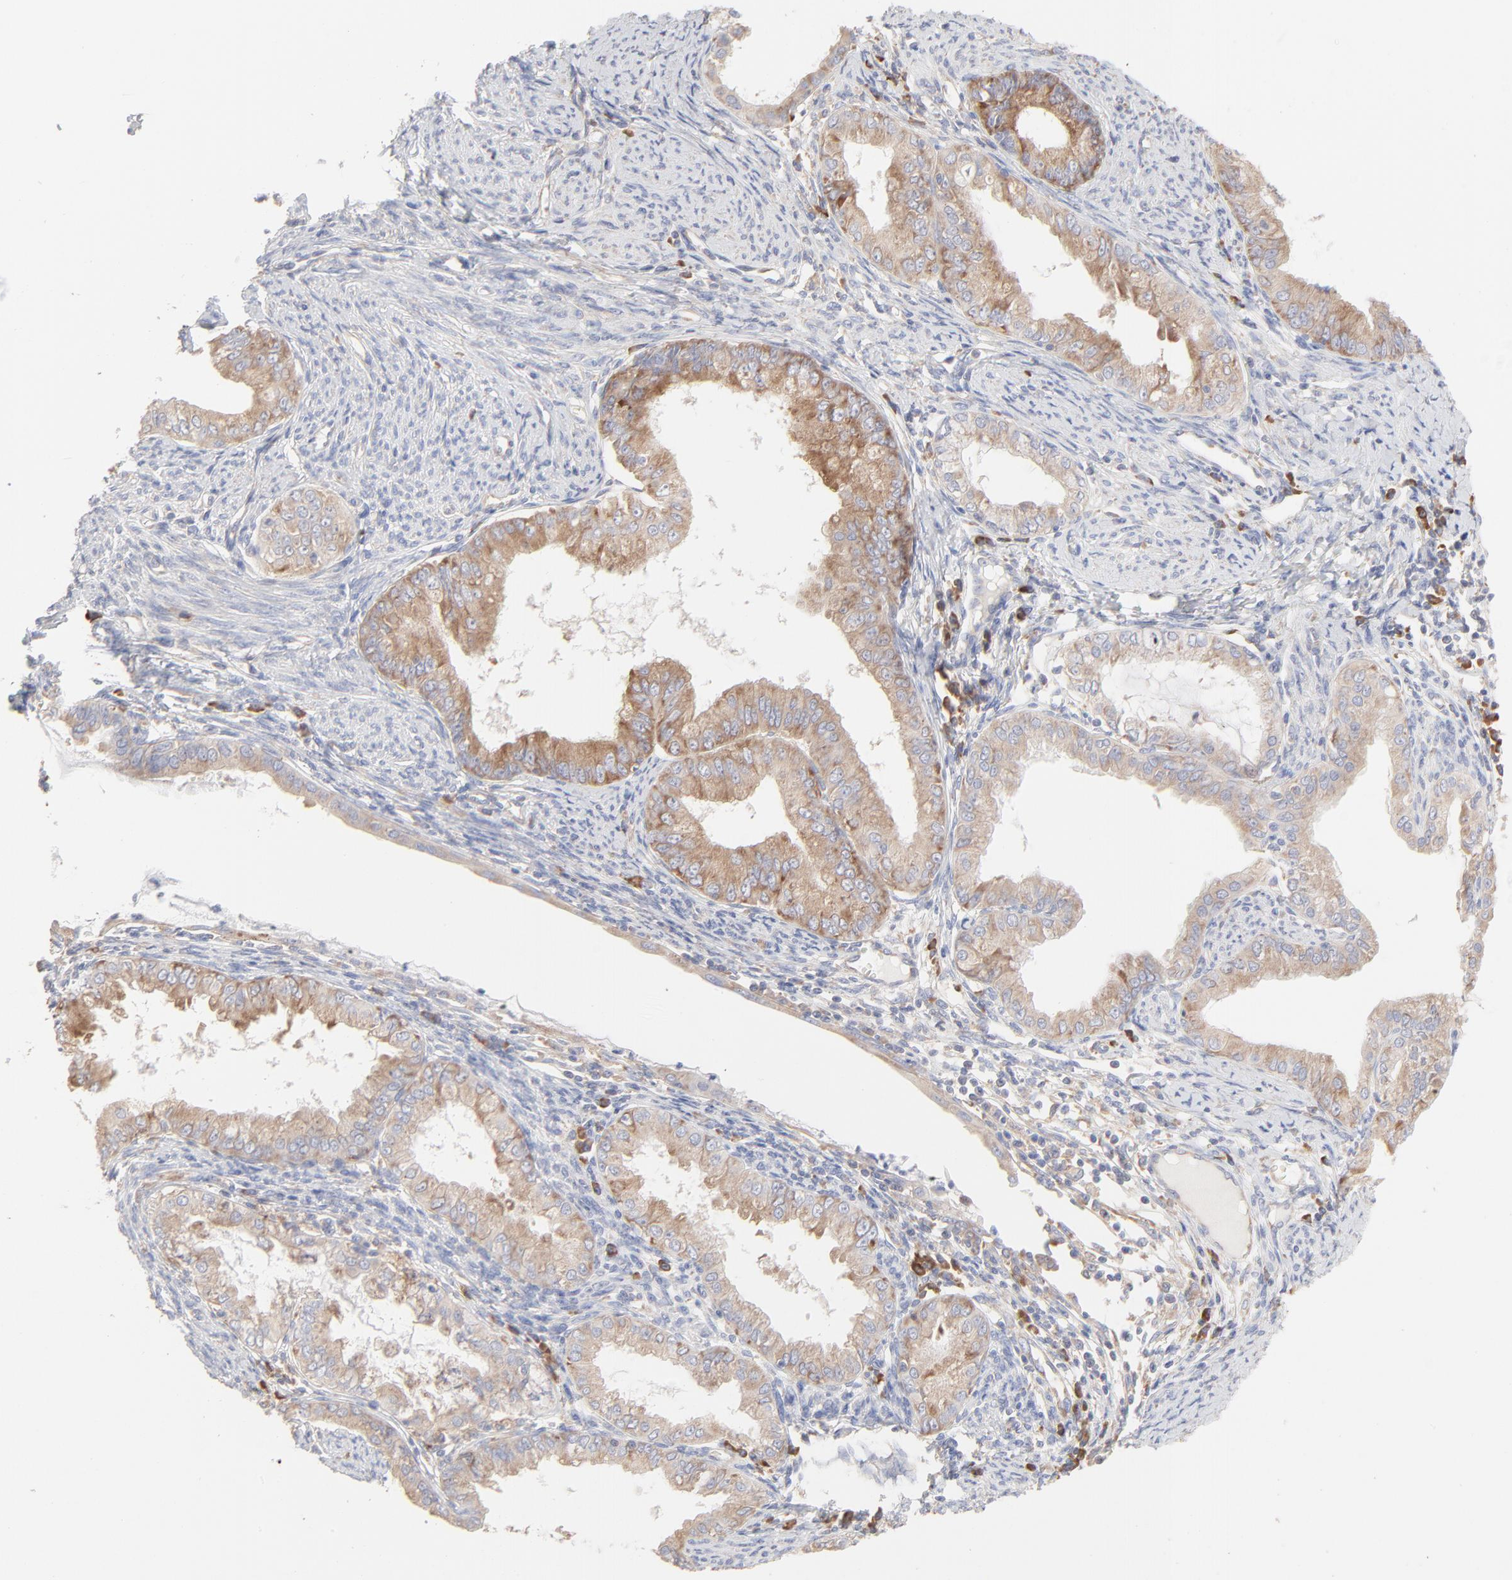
{"staining": {"intensity": "moderate", "quantity": ">75%", "location": "cytoplasmic/membranous"}, "tissue": "endometrial cancer", "cell_type": "Tumor cells", "image_type": "cancer", "snomed": [{"axis": "morphology", "description": "Adenocarcinoma, NOS"}, {"axis": "topography", "description": "Endometrium"}], "caption": "Brown immunohistochemical staining in endometrial cancer (adenocarcinoma) exhibits moderate cytoplasmic/membranous staining in about >75% of tumor cells.", "gene": "RPS21", "patient": {"sex": "female", "age": 76}}